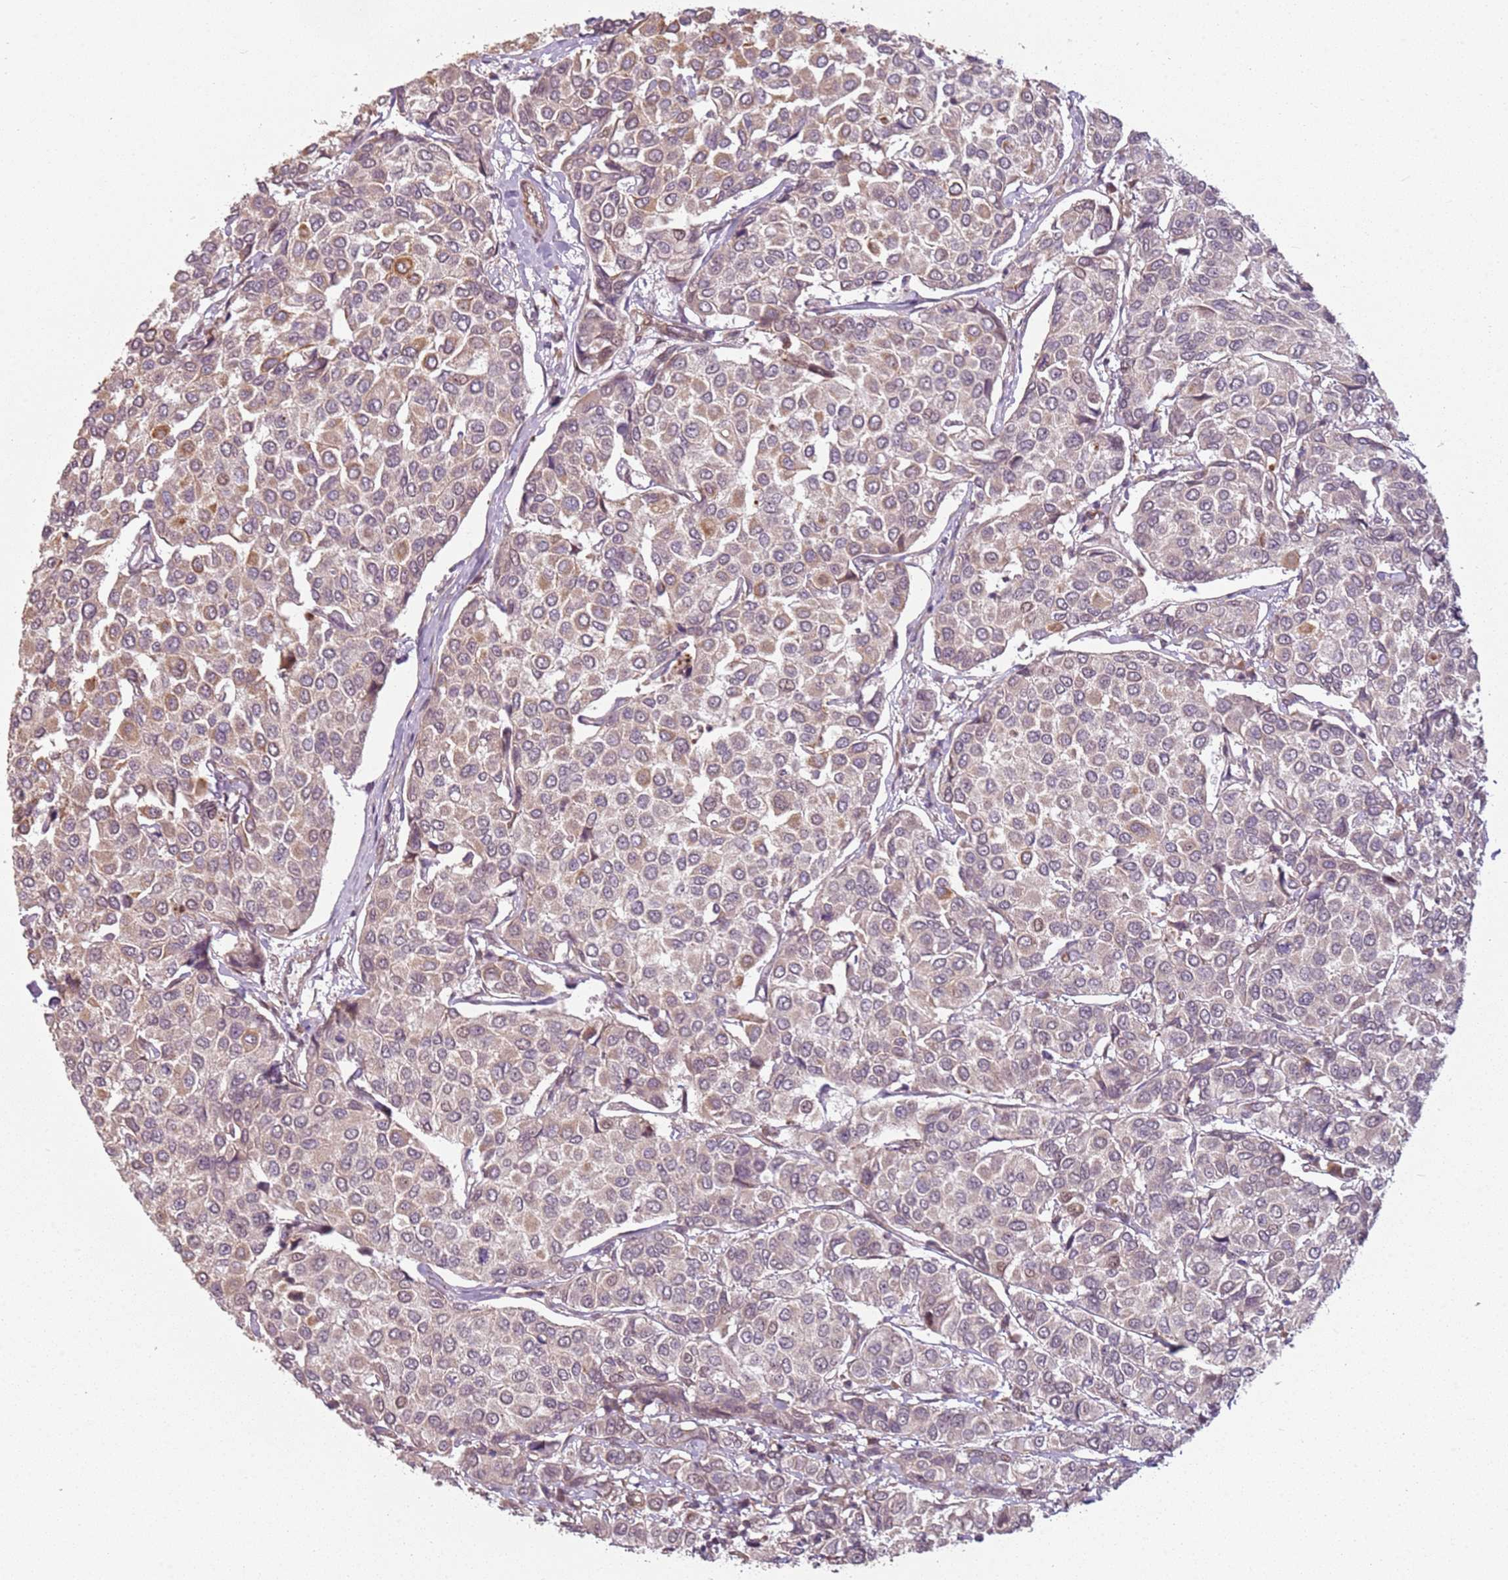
{"staining": {"intensity": "moderate", "quantity": ">75%", "location": "cytoplasmic/membranous,nuclear"}, "tissue": "breast cancer", "cell_type": "Tumor cells", "image_type": "cancer", "snomed": [{"axis": "morphology", "description": "Duct carcinoma"}, {"axis": "topography", "description": "Breast"}], "caption": "Human breast cancer (intraductal carcinoma) stained for a protein (brown) shows moderate cytoplasmic/membranous and nuclear positive positivity in about >75% of tumor cells.", "gene": "CHURC1", "patient": {"sex": "female", "age": 55}}